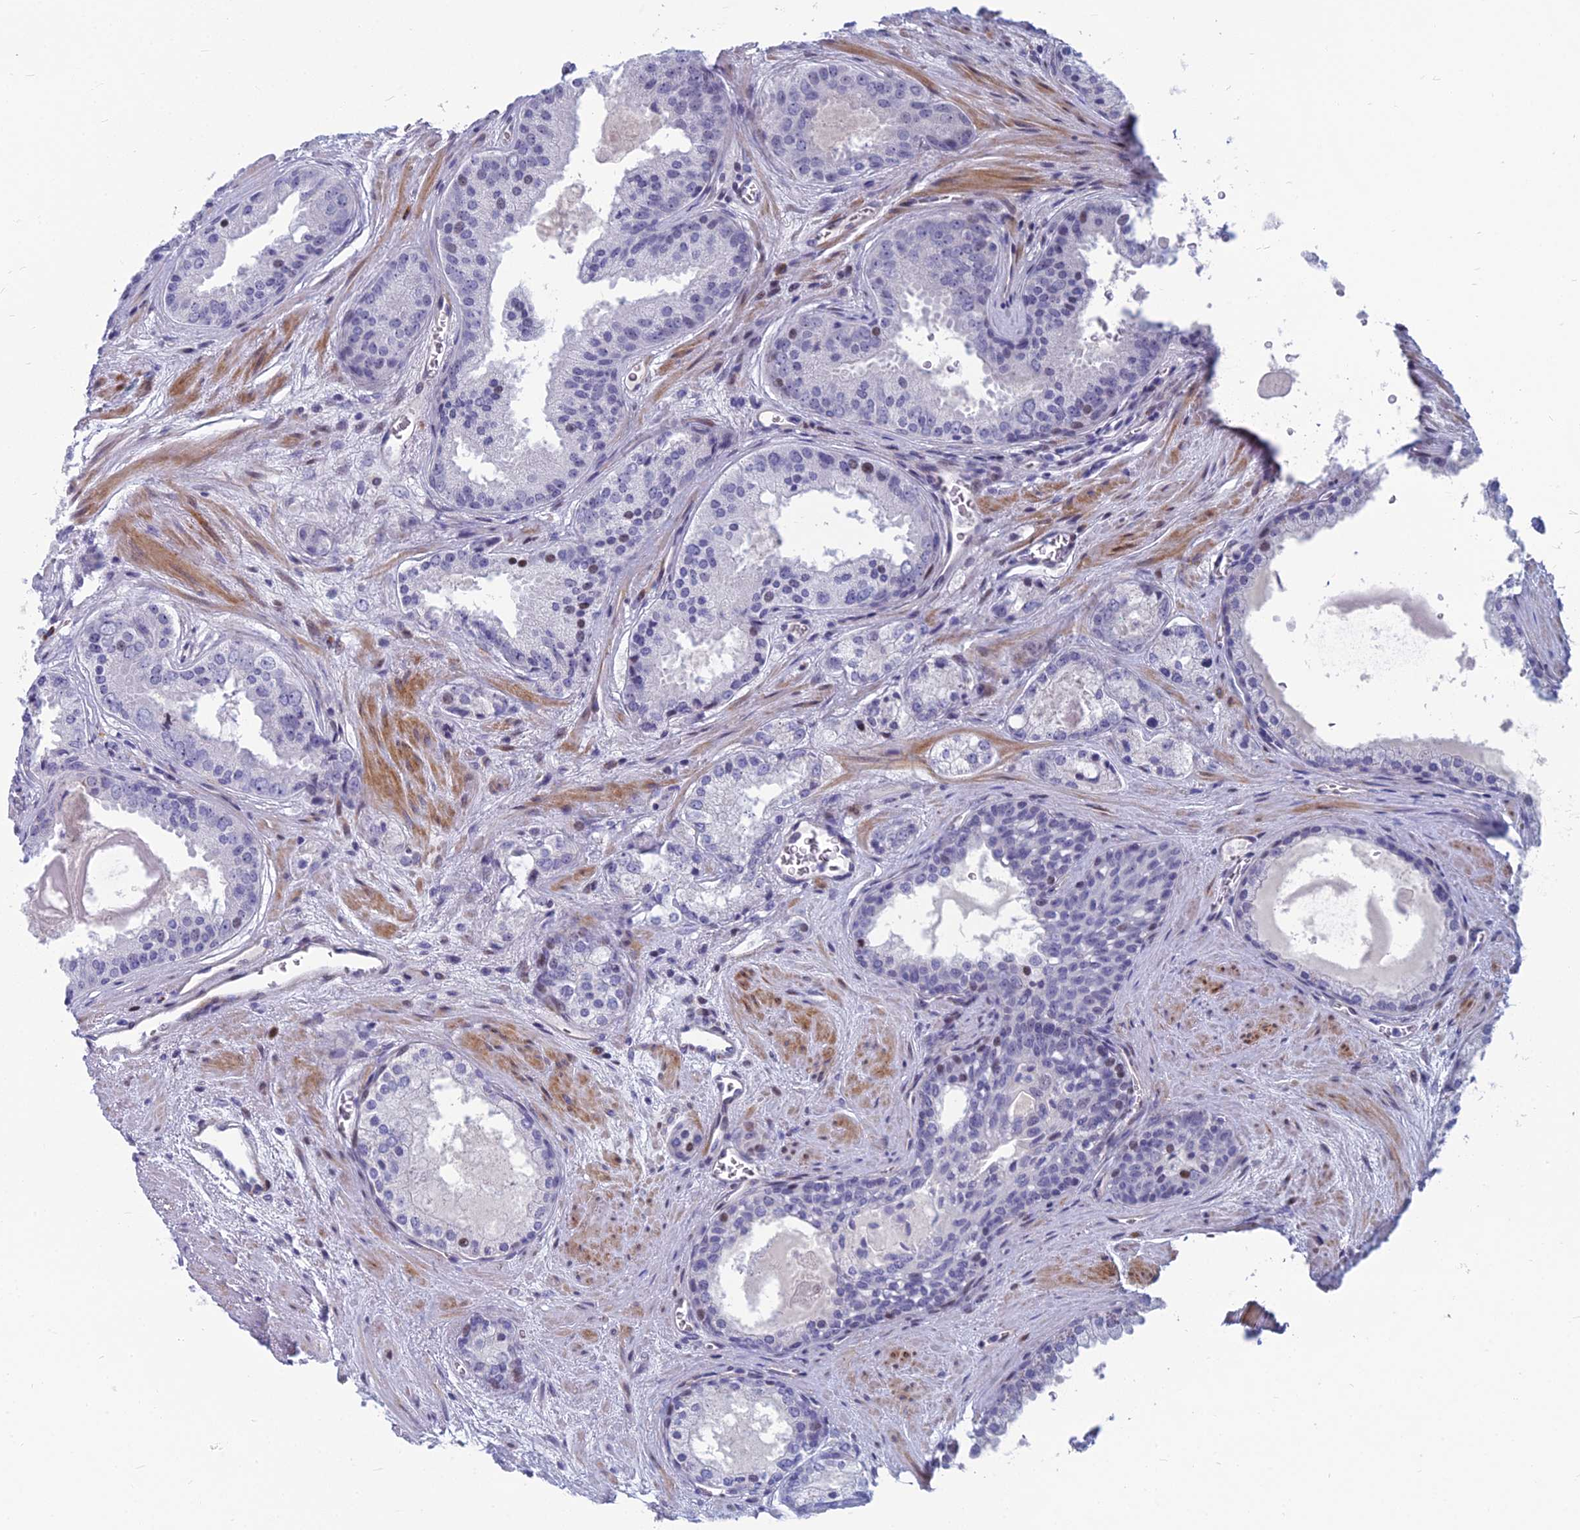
{"staining": {"intensity": "negative", "quantity": "none", "location": "none"}, "tissue": "prostate cancer", "cell_type": "Tumor cells", "image_type": "cancer", "snomed": [{"axis": "morphology", "description": "Adenocarcinoma, High grade"}, {"axis": "topography", "description": "Prostate"}], "caption": "The immunohistochemistry micrograph has no significant staining in tumor cells of prostate cancer (high-grade adenocarcinoma) tissue.", "gene": "MYBPC2", "patient": {"sex": "male", "age": 67}}